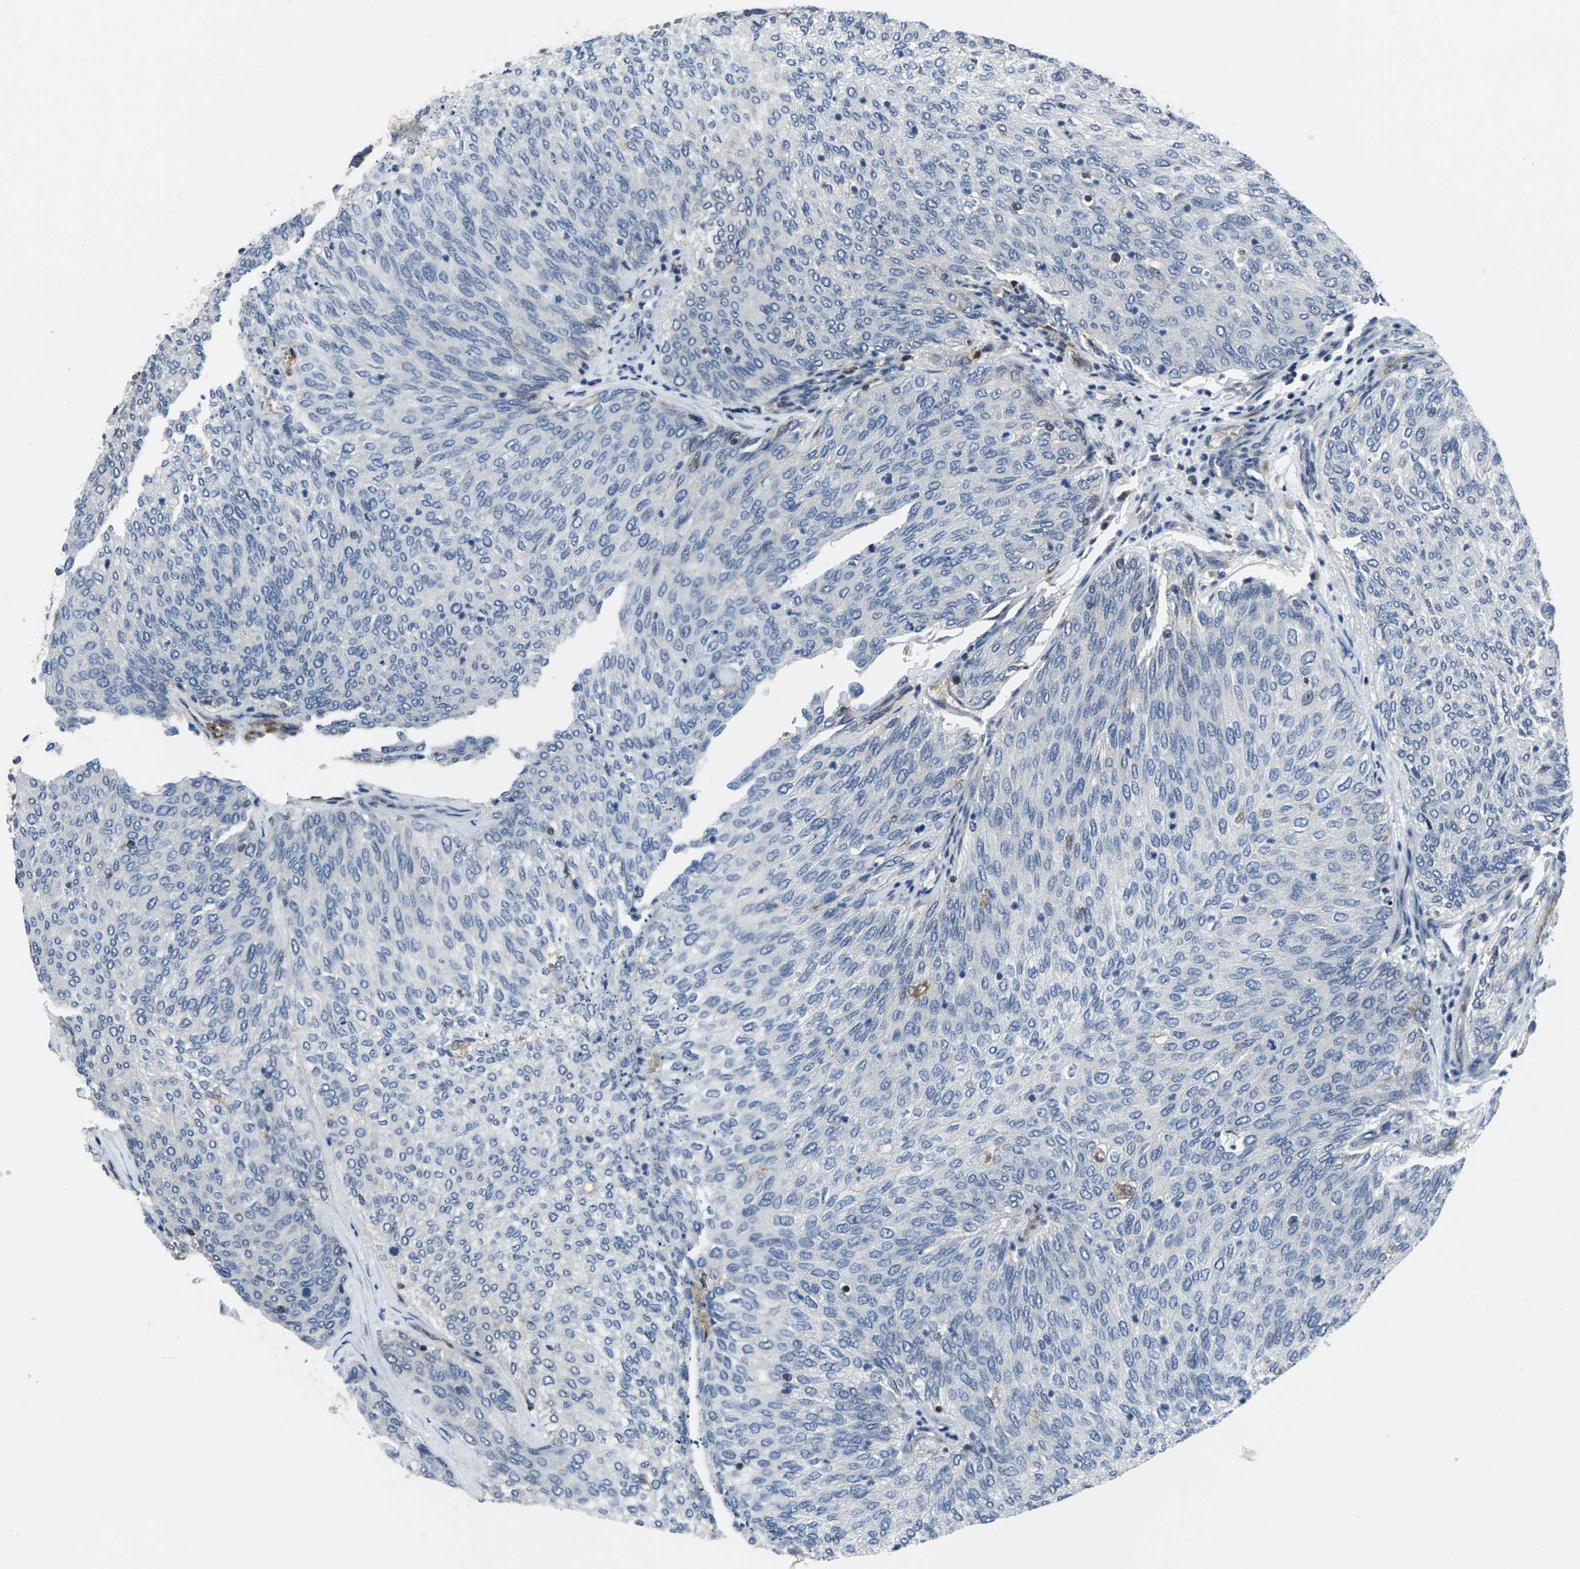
{"staining": {"intensity": "negative", "quantity": "none", "location": "none"}, "tissue": "urothelial cancer", "cell_type": "Tumor cells", "image_type": "cancer", "snomed": [{"axis": "morphology", "description": "Urothelial carcinoma, Low grade"}, {"axis": "topography", "description": "Urinary bladder"}], "caption": "A high-resolution image shows IHC staining of urothelial cancer, which demonstrates no significant expression in tumor cells.", "gene": "STAT4", "patient": {"sex": "female", "age": 79}}